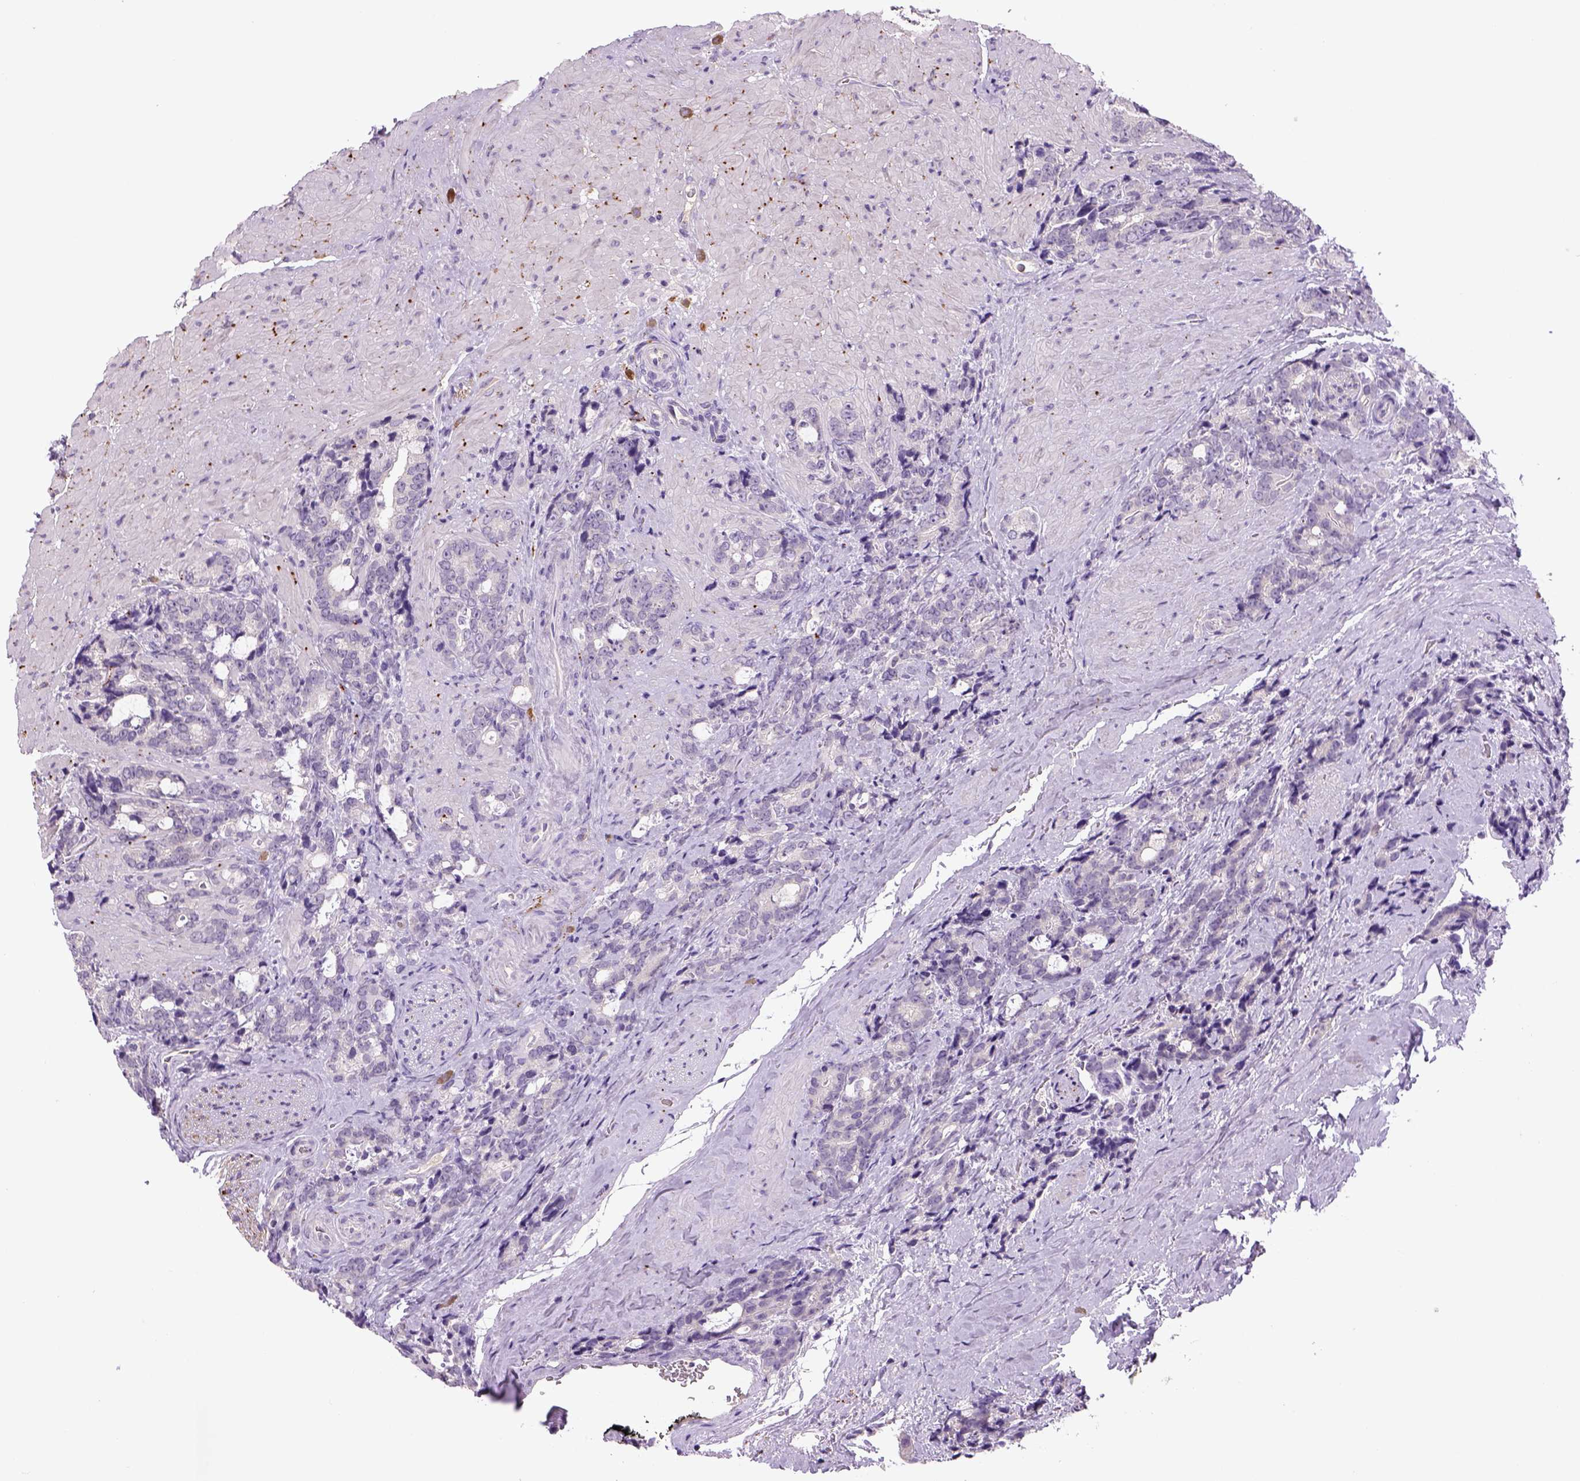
{"staining": {"intensity": "negative", "quantity": "none", "location": "none"}, "tissue": "prostate cancer", "cell_type": "Tumor cells", "image_type": "cancer", "snomed": [{"axis": "morphology", "description": "Adenocarcinoma, High grade"}, {"axis": "topography", "description": "Prostate"}], "caption": "An IHC histopathology image of prostate cancer is shown. There is no staining in tumor cells of prostate cancer.", "gene": "DBH", "patient": {"sex": "male", "age": 74}}